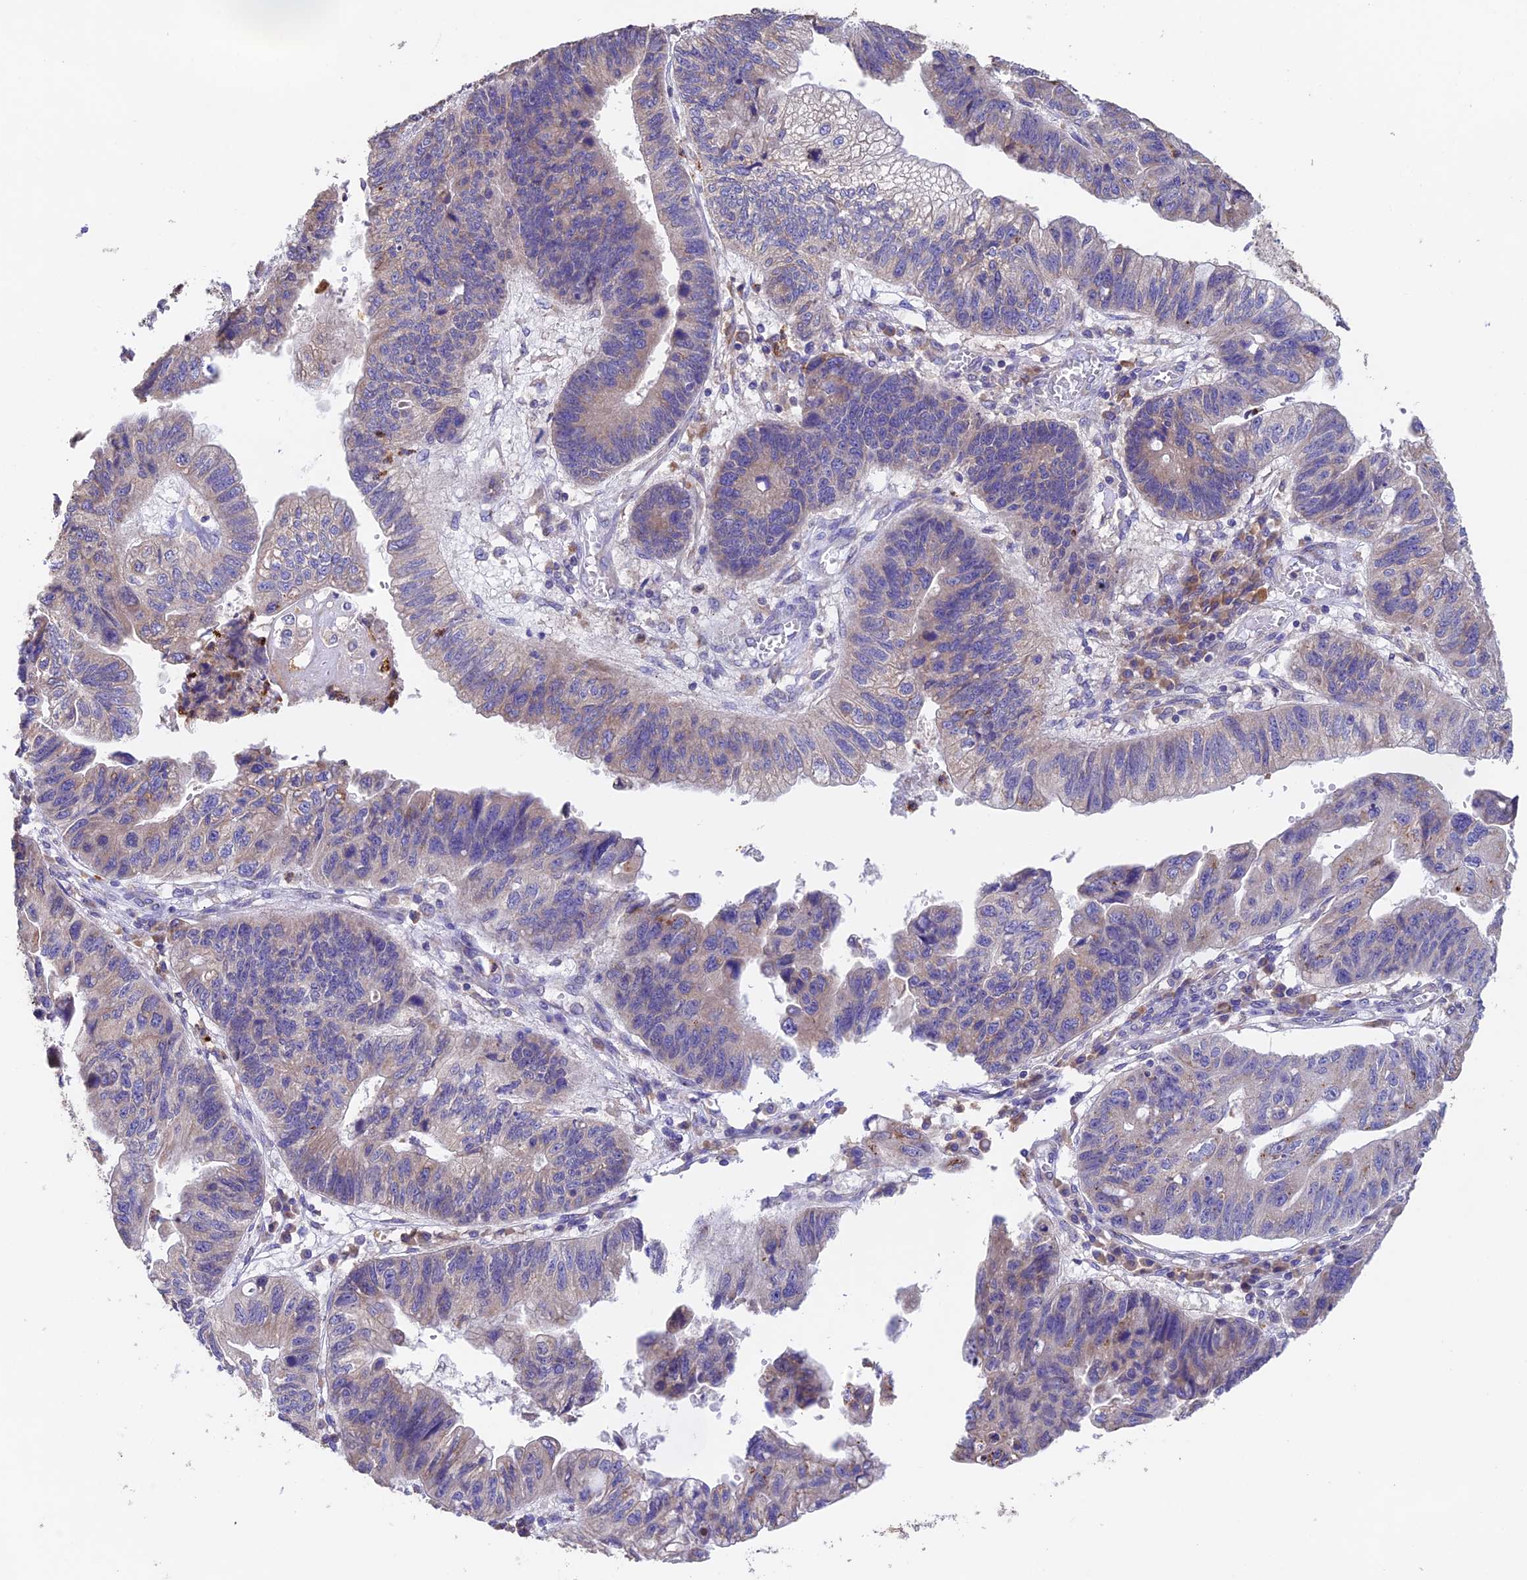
{"staining": {"intensity": "weak", "quantity": "<25%", "location": "cytoplasmic/membranous"}, "tissue": "stomach cancer", "cell_type": "Tumor cells", "image_type": "cancer", "snomed": [{"axis": "morphology", "description": "Adenocarcinoma, NOS"}, {"axis": "topography", "description": "Stomach"}], "caption": "Tumor cells are negative for protein expression in human stomach cancer.", "gene": "EMC3", "patient": {"sex": "male", "age": 59}}